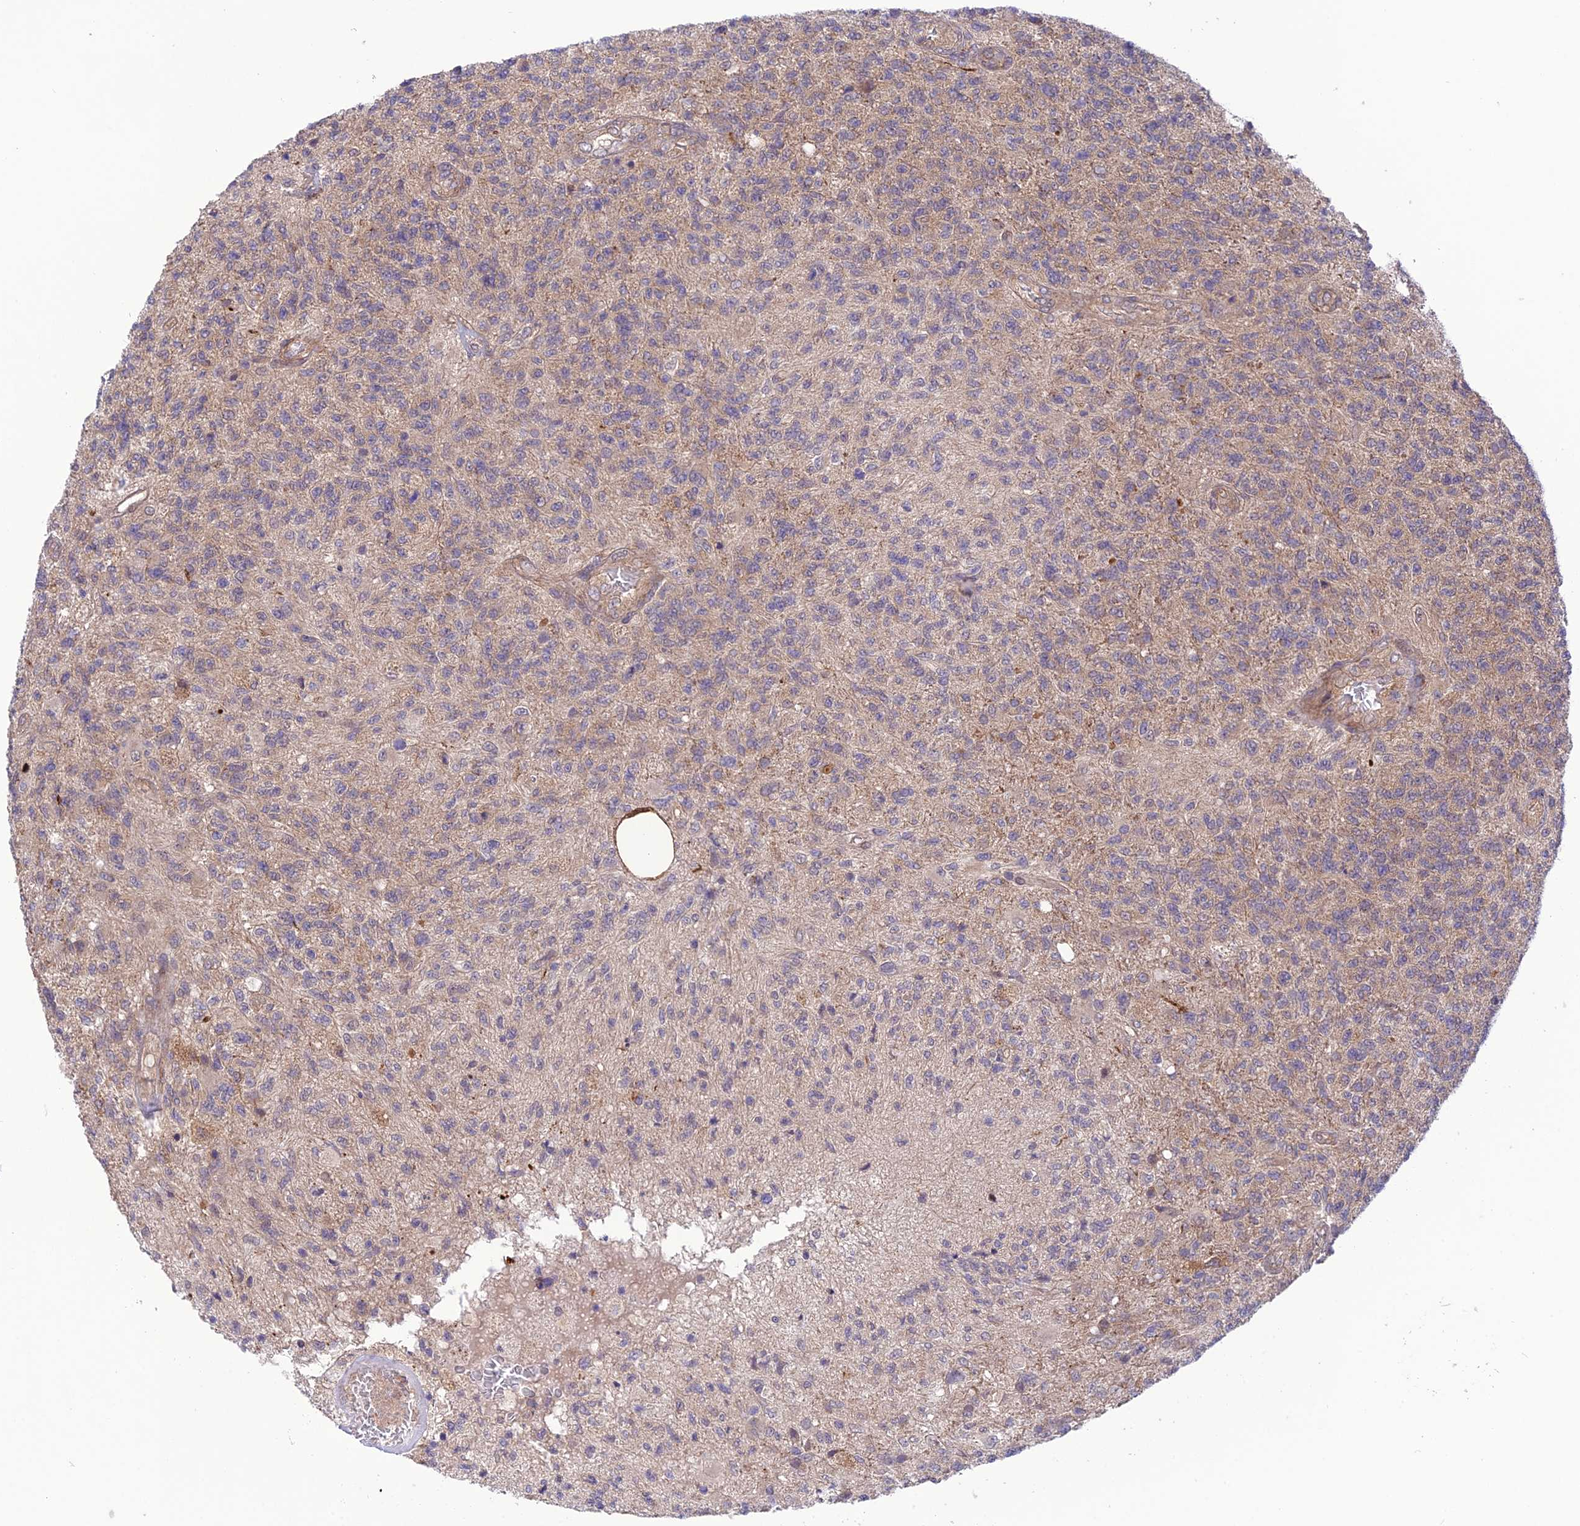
{"staining": {"intensity": "negative", "quantity": "none", "location": "none"}, "tissue": "glioma", "cell_type": "Tumor cells", "image_type": "cancer", "snomed": [{"axis": "morphology", "description": "Glioma, malignant, High grade"}, {"axis": "topography", "description": "Brain"}], "caption": "Glioma was stained to show a protein in brown. There is no significant positivity in tumor cells. (Stains: DAB (3,3'-diaminobenzidine) immunohistochemistry (IHC) with hematoxylin counter stain, Microscopy: brightfield microscopy at high magnification).", "gene": "UROS", "patient": {"sex": "male", "age": 56}}